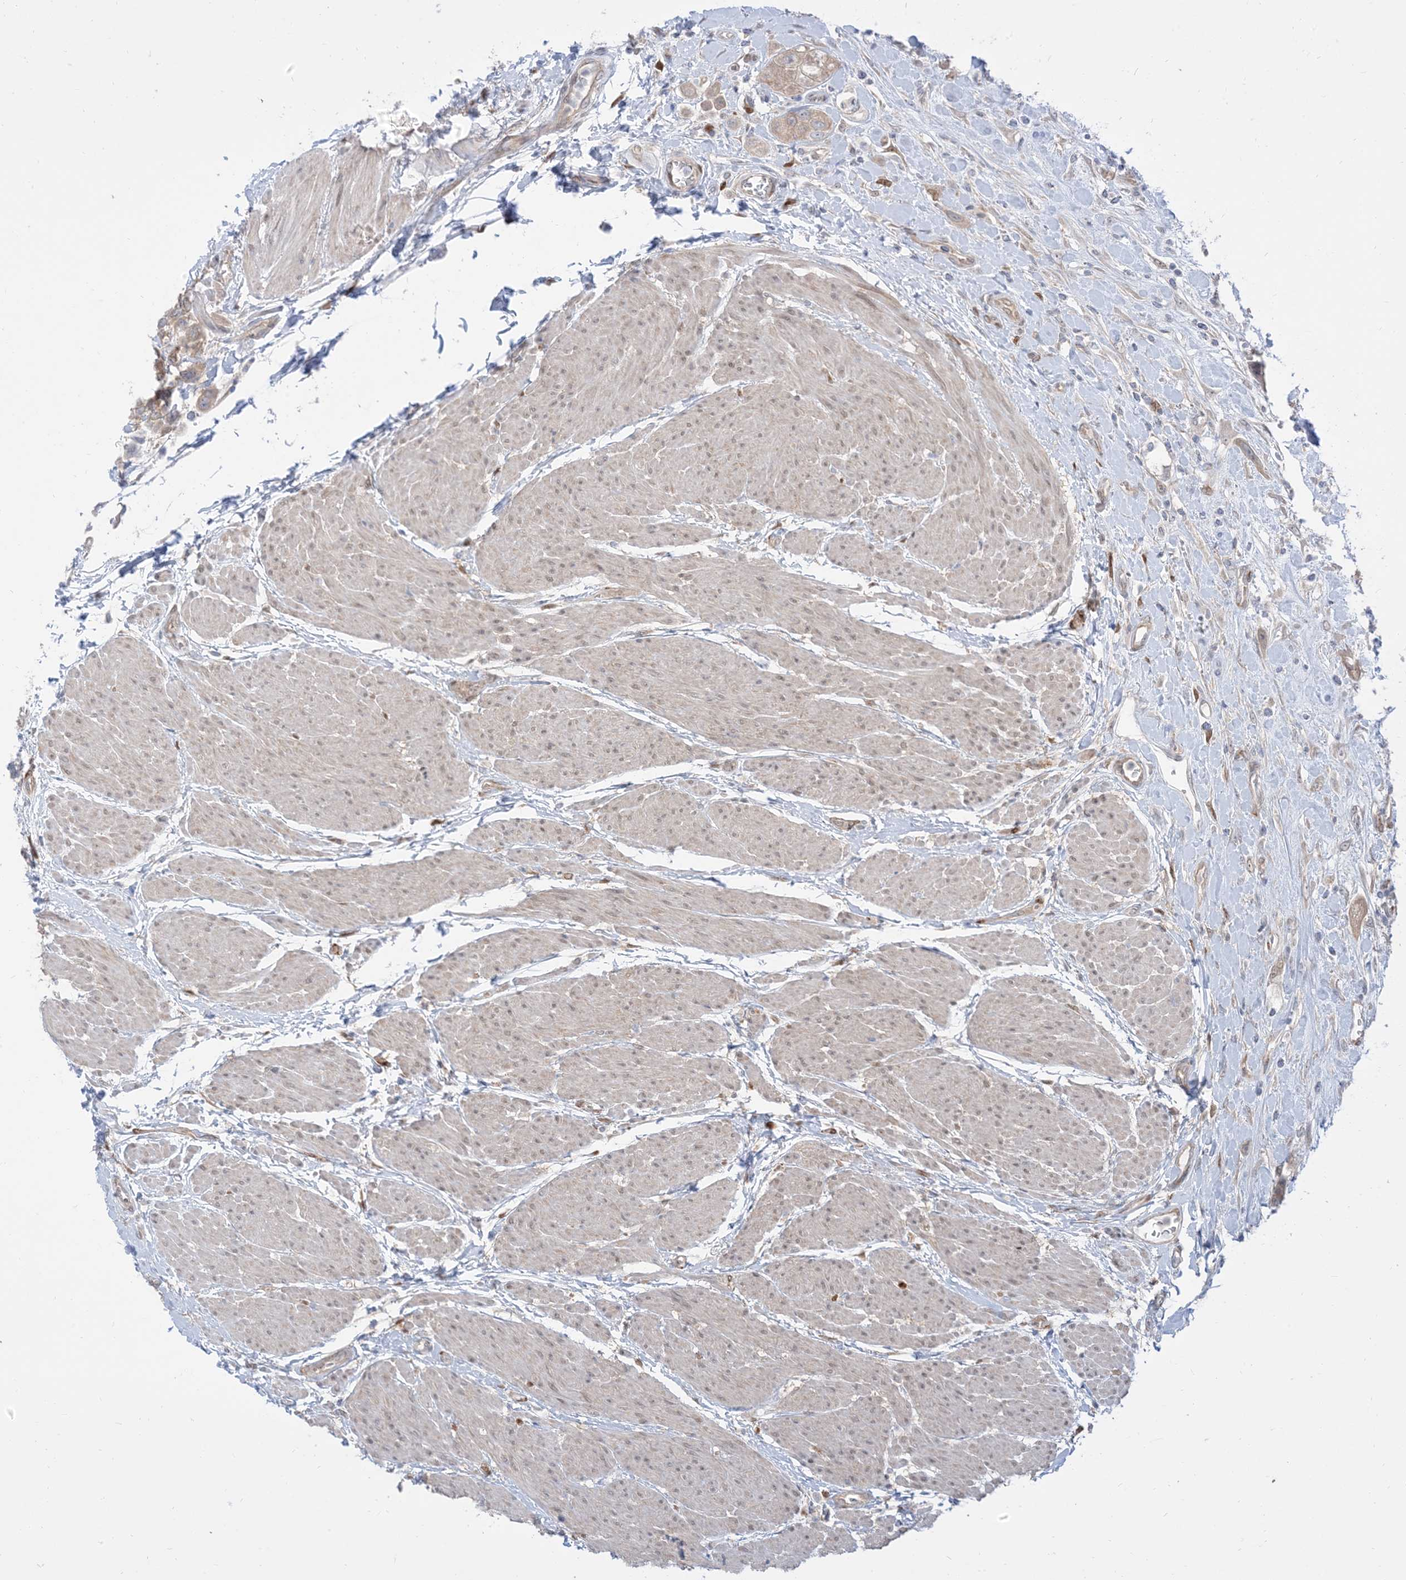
{"staining": {"intensity": "weak", "quantity": "25%-75%", "location": "cytoplasmic/membranous"}, "tissue": "urothelial cancer", "cell_type": "Tumor cells", "image_type": "cancer", "snomed": [{"axis": "morphology", "description": "Urothelial carcinoma, High grade"}, {"axis": "topography", "description": "Urinary bladder"}], "caption": "Immunohistochemistry micrograph of urothelial carcinoma (high-grade) stained for a protein (brown), which exhibits low levels of weak cytoplasmic/membranous expression in about 25%-75% of tumor cells.", "gene": "RIN1", "patient": {"sex": "male", "age": 50}}